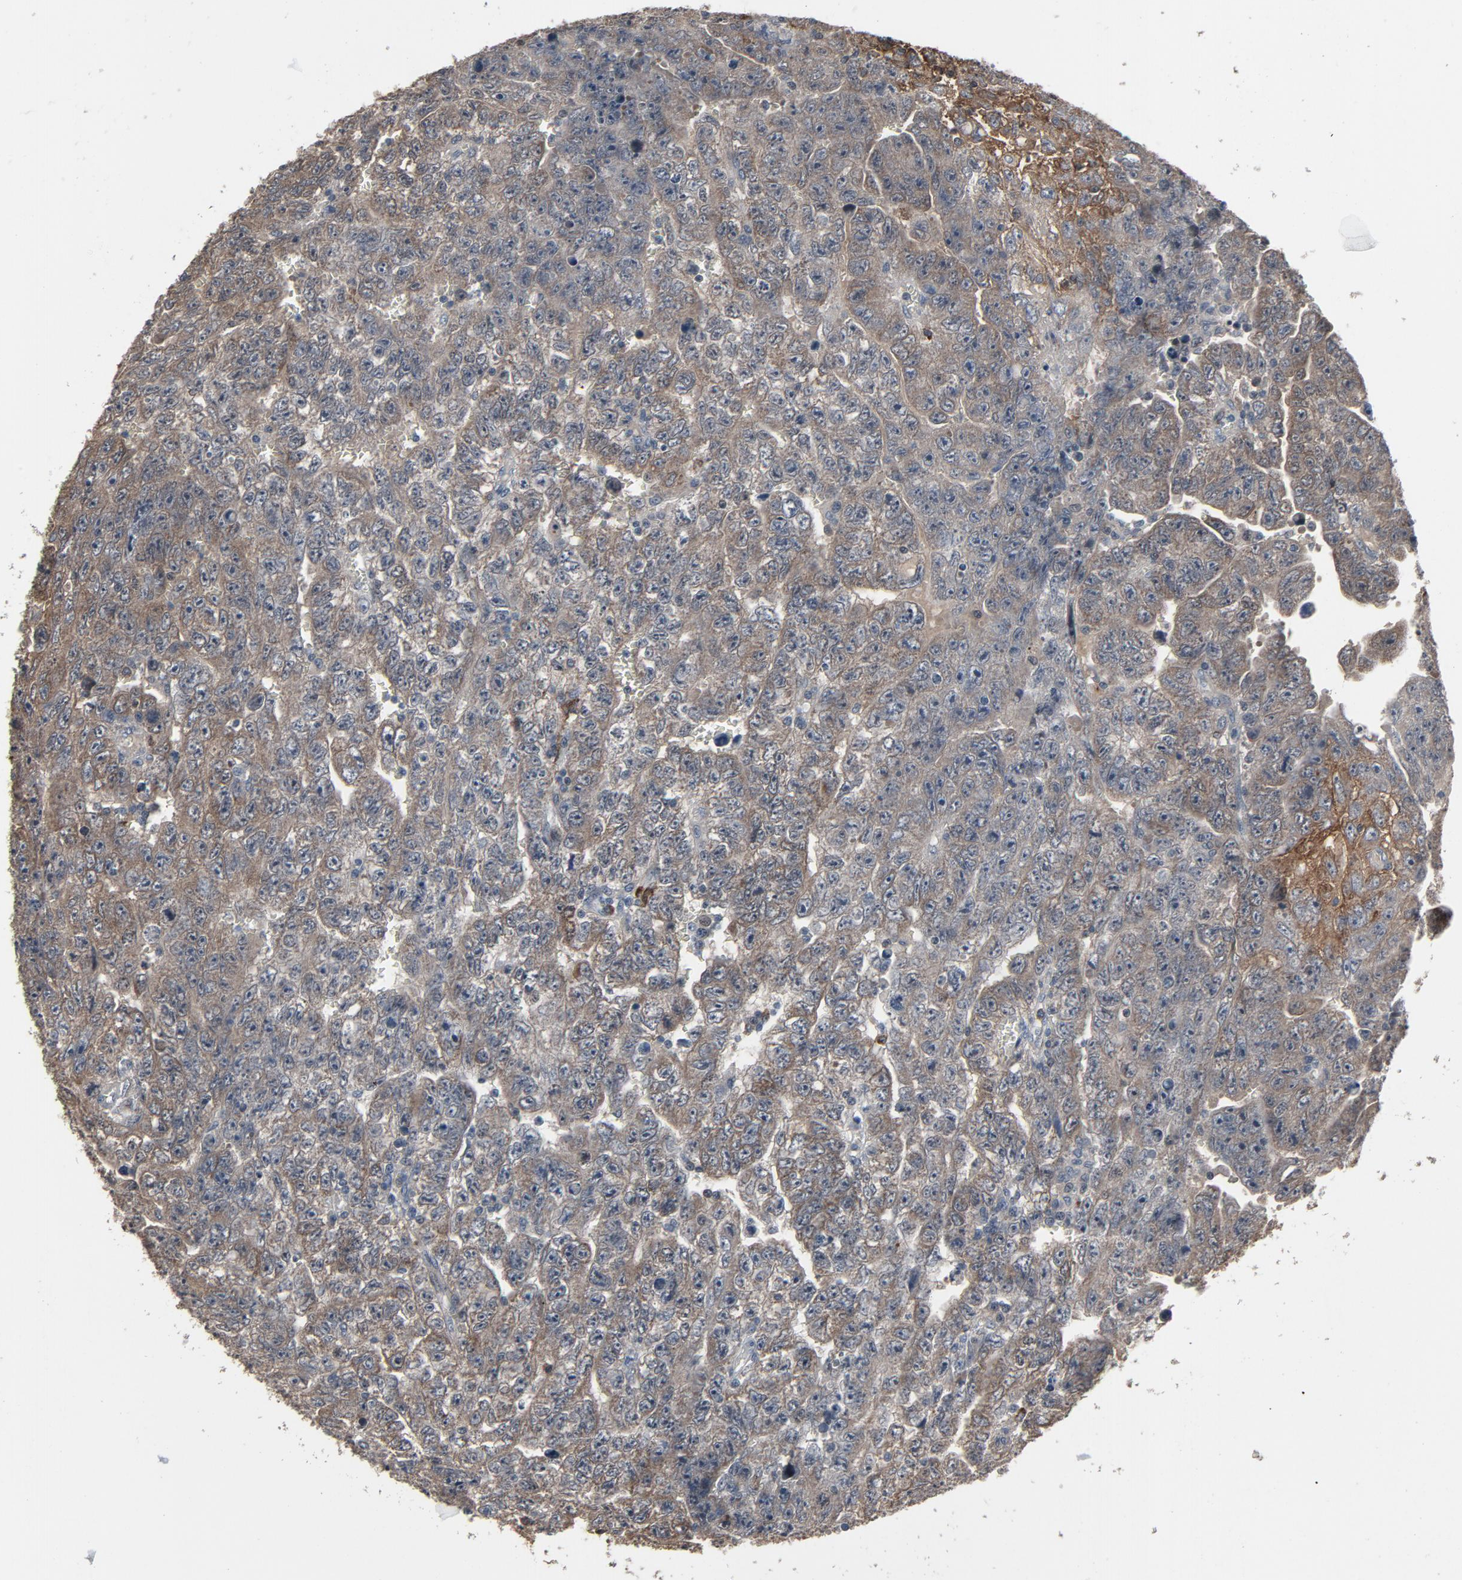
{"staining": {"intensity": "weak", "quantity": ">75%", "location": "cytoplasmic/membranous"}, "tissue": "testis cancer", "cell_type": "Tumor cells", "image_type": "cancer", "snomed": [{"axis": "morphology", "description": "Carcinoma, Embryonal, NOS"}, {"axis": "topography", "description": "Testis"}], "caption": "Protein staining displays weak cytoplasmic/membranous staining in approximately >75% of tumor cells in testis cancer. The protein of interest is stained brown, and the nuclei are stained in blue (DAB IHC with brightfield microscopy, high magnification).", "gene": "PDZD4", "patient": {"sex": "male", "age": 28}}